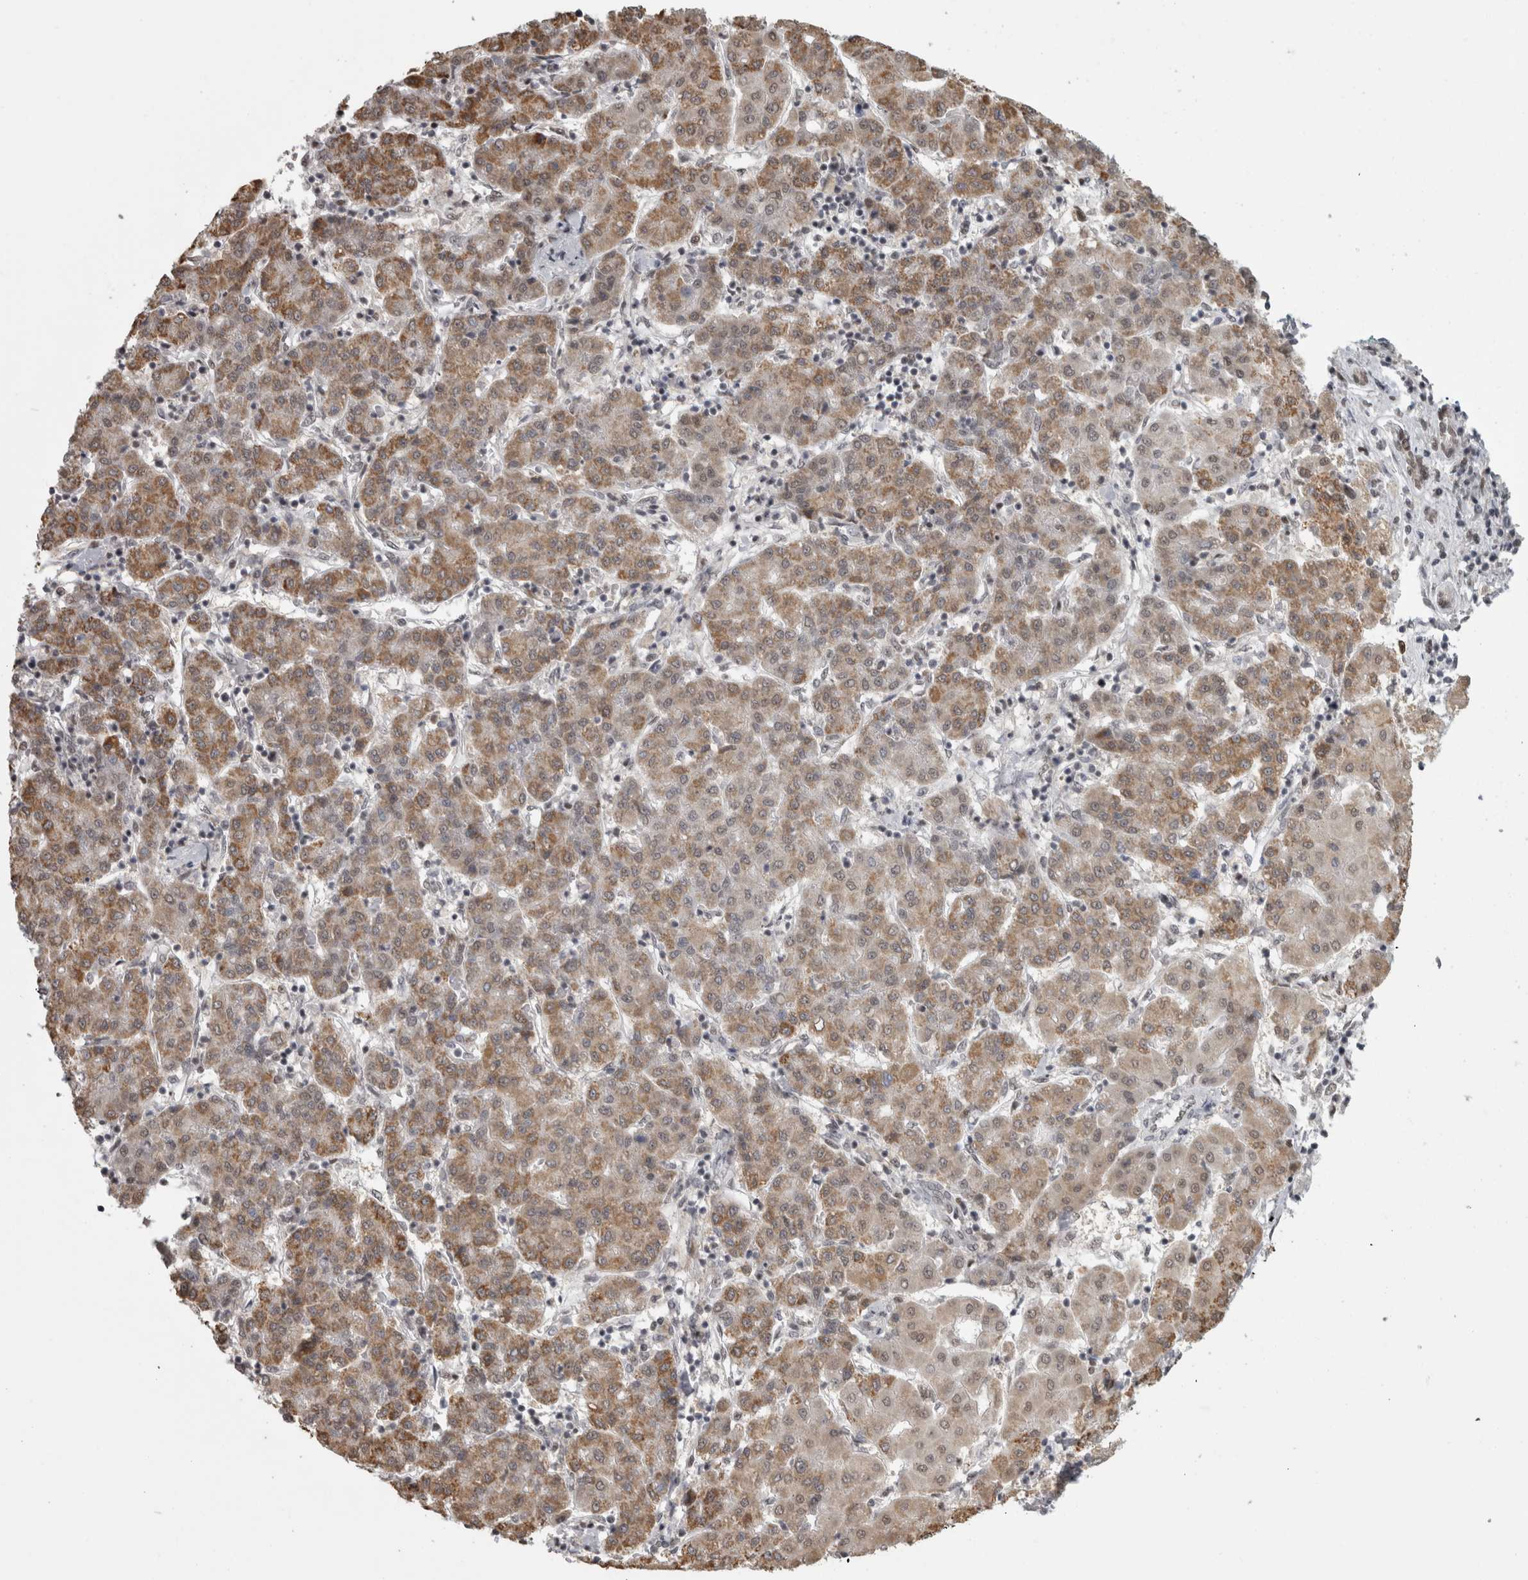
{"staining": {"intensity": "moderate", "quantity": ">75%", "location": "cytoplasmic/membranous,nuclear"}, "tissue": "liver cancer", "cell_type": "Tumor cells", "image_type": "cancer", "snomed": [{"axis": "morphology", "description": "Carcinoma, Hepatocellular, NOS"}, {"axis": "topography", "description": "Liver"}], "caption": "This micrograph reveals IHC staining of human liver hepatocellular carcinoma, with medium moderate cytoplasmic/membranous and nuclear staining in about >75% of tumor cells.", "gene": "MICU3", "patient": {"sex": "male", "age": 65}}